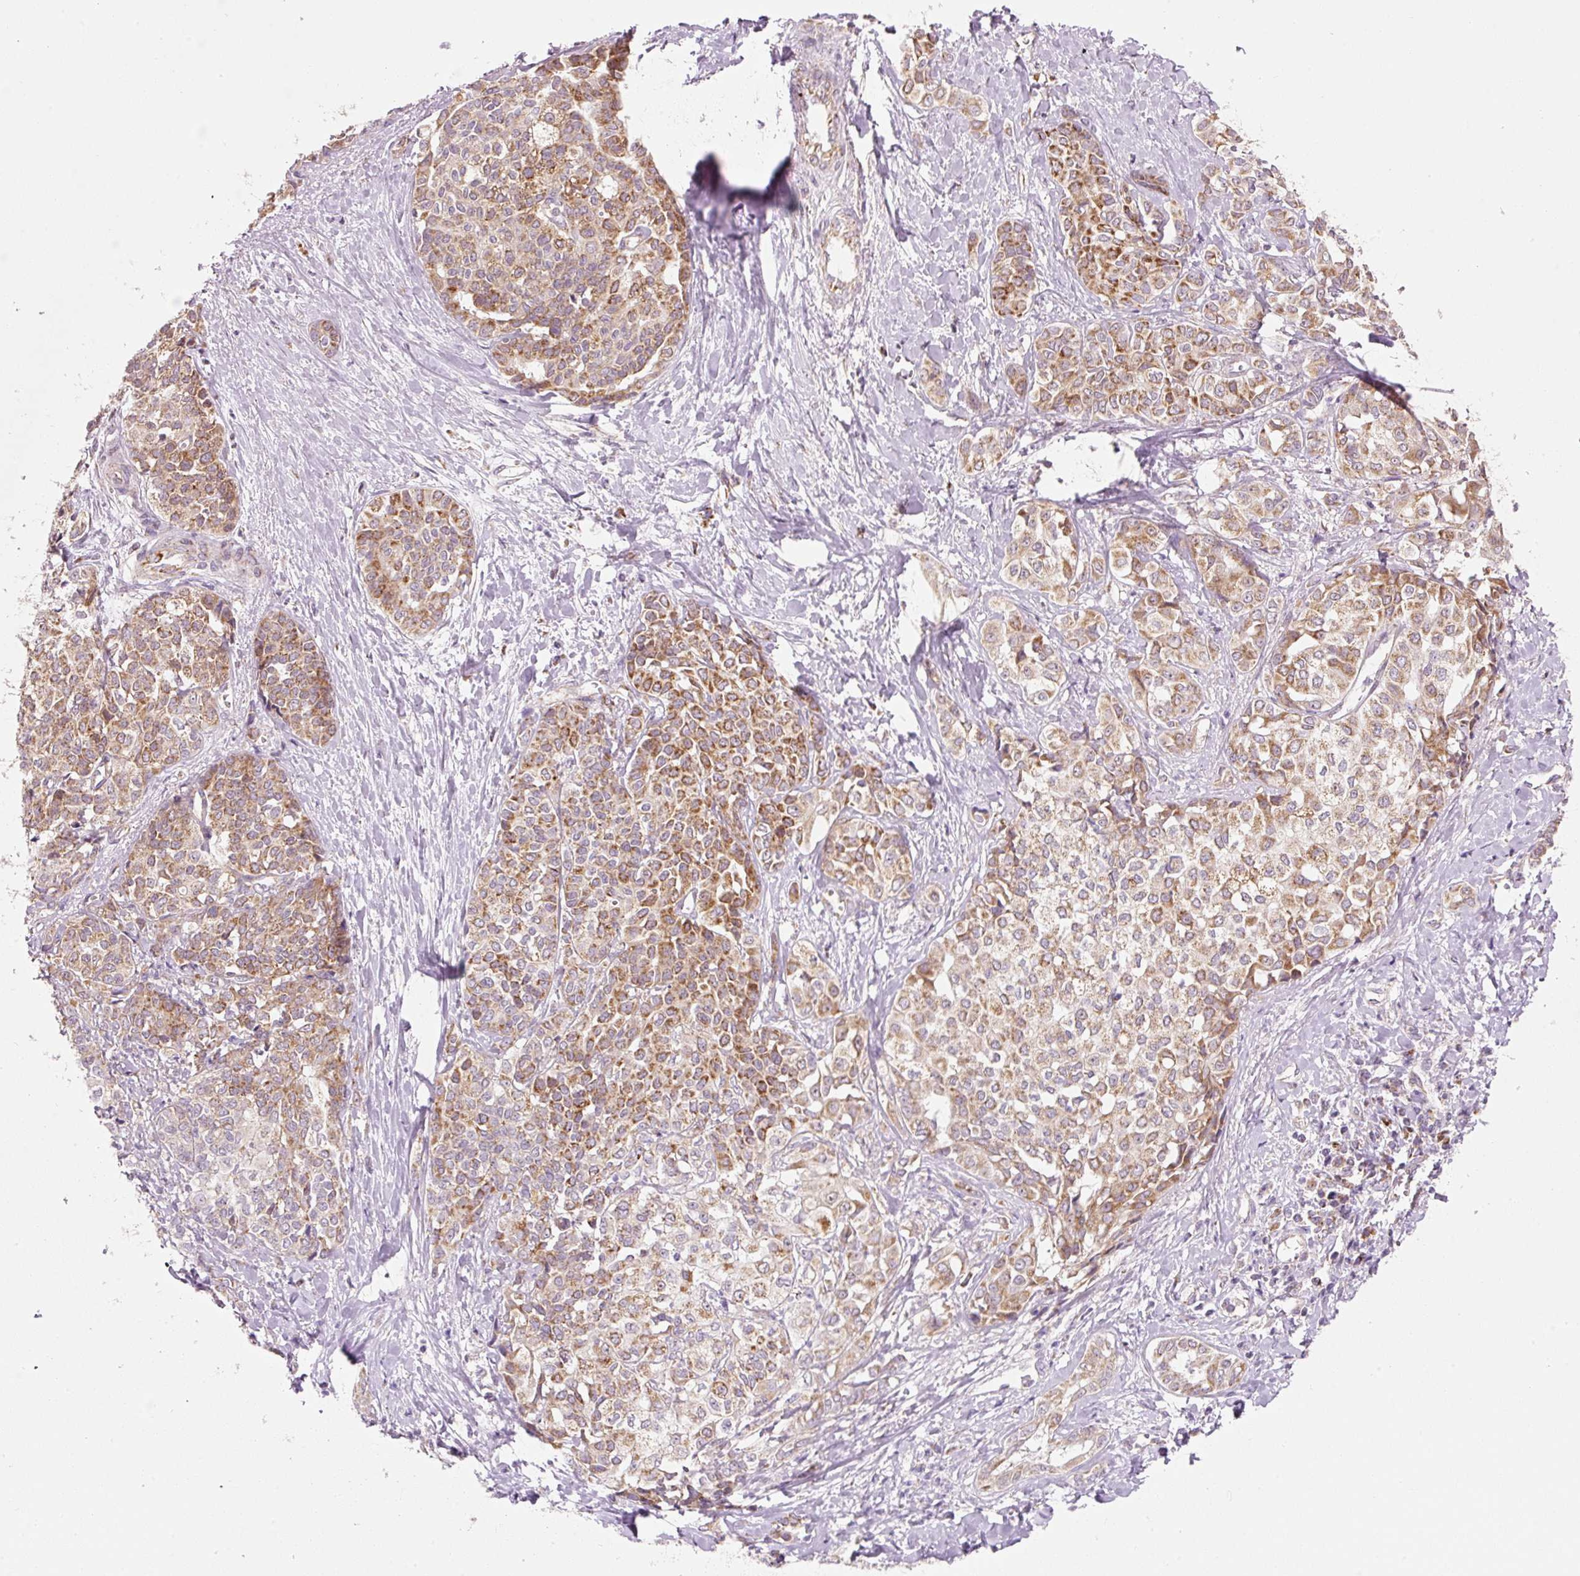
{"staining": {"intensity": "moderate", "quantity": ">75%", "location": "cytoplasmic/membranous"}, "tissue": "liver cancer", "cell_type": "Tumor cells", "image_type": "cancer", "snomed": [{"axis": "morphology", "description": "Cholangiocarcinoma"}, {"axis": "topography", "description": "Liver"}], "caption": "Immunohistochemical staining of liver cancer (cholangiocarcinoma) shows moderate cytoplasmic/membranous protein staining in about >75% of tumor cells.", "gene": "FAM78B", "patient": {"sex": "female", "age": 77}}